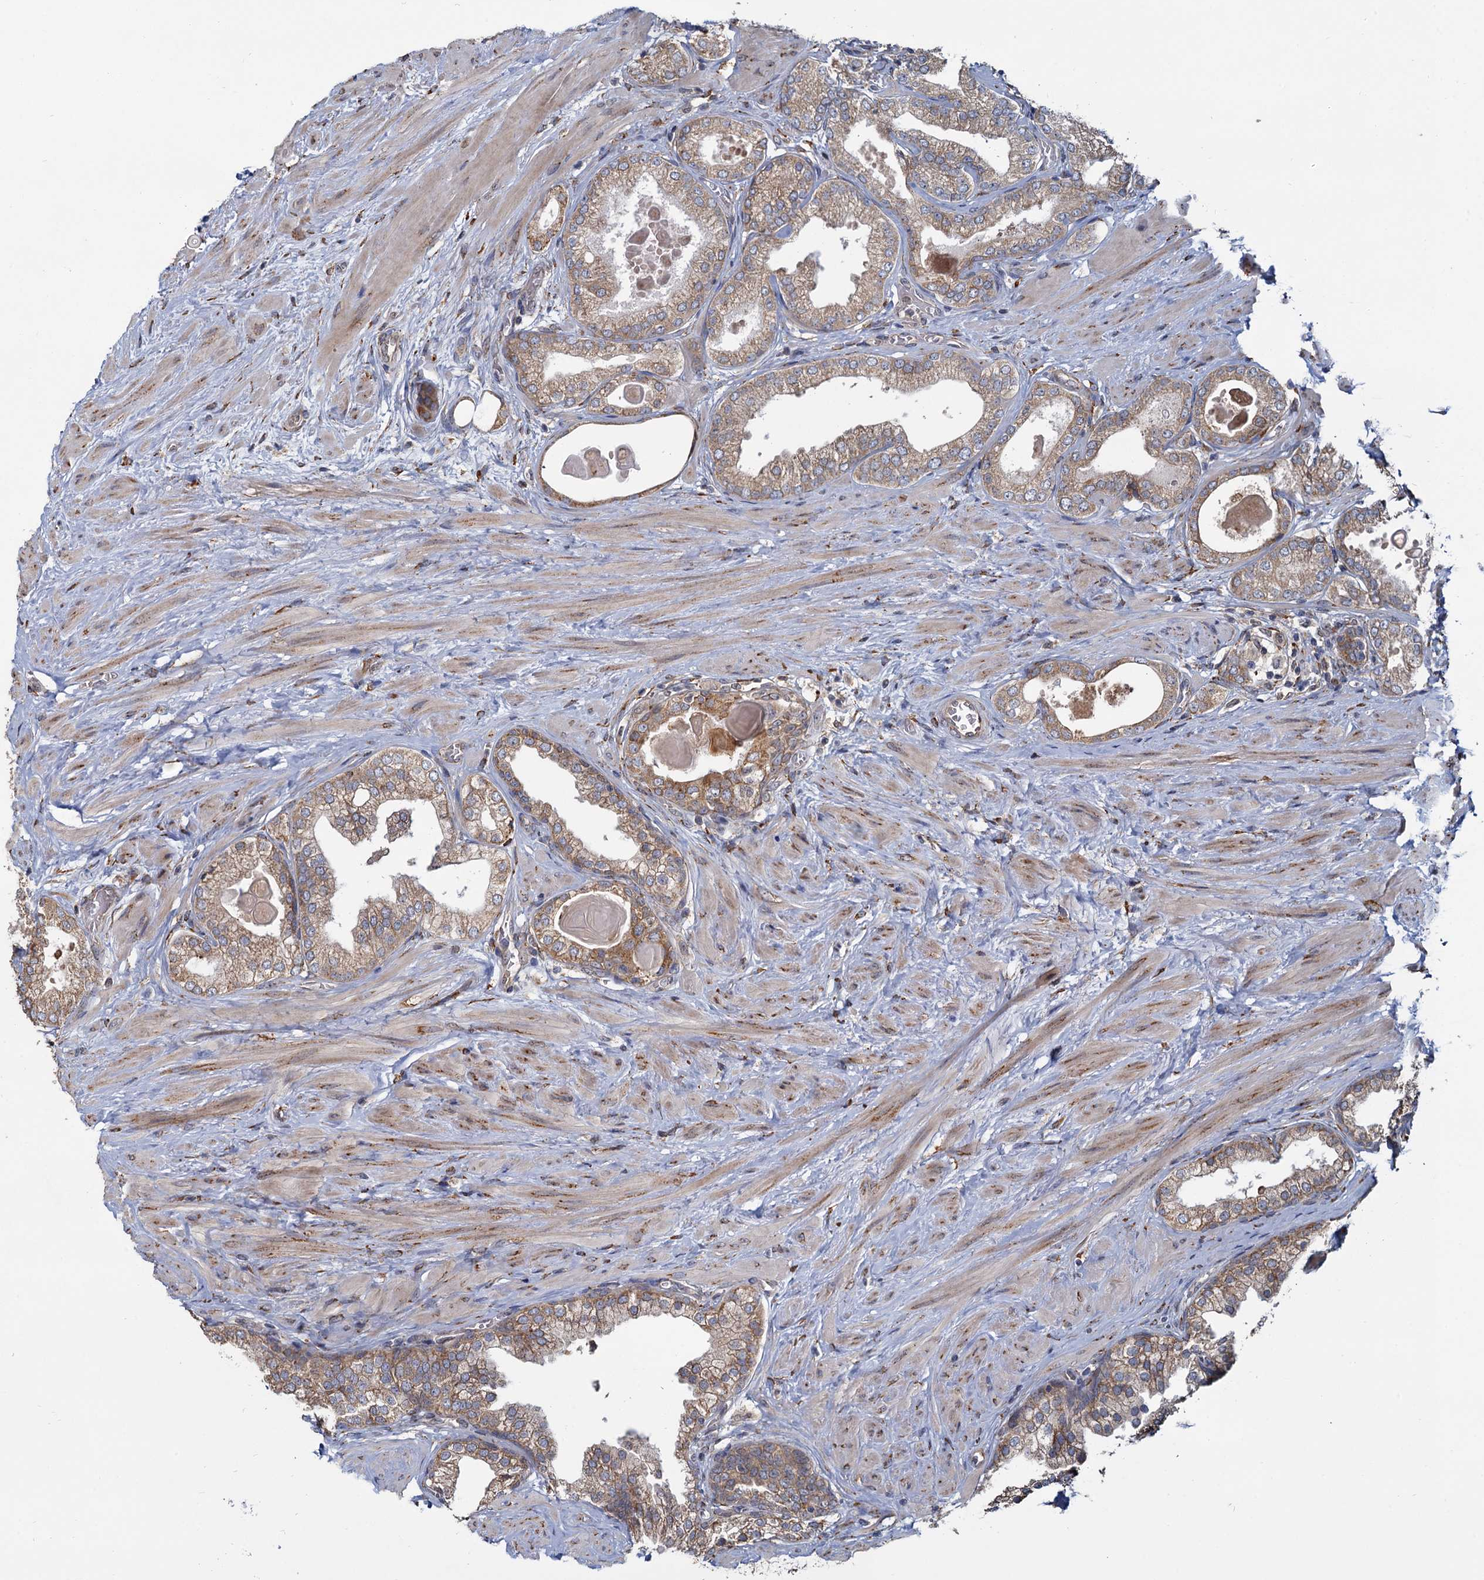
{"staining": {"intensity": "moderate", "quantity": "25%-75%", "location": "cytoplasmic/membranous"}, "tissue": "prostate", "cell_type": "Glandular cells", "image_type": "normal", "snomed": [{"axis": "morphology", "description": "Normal tissue, NOS"}, {"axis": "topography", "description": "Prostate"}], "caption": "Human prostate stained for a protein (brown) exhibits moderate cytoplasmic/membranous positive expression in about 25%-75% of glandular cells.", "gene": "LRRC51", "patient": {"sex": "male", "age": 48}}